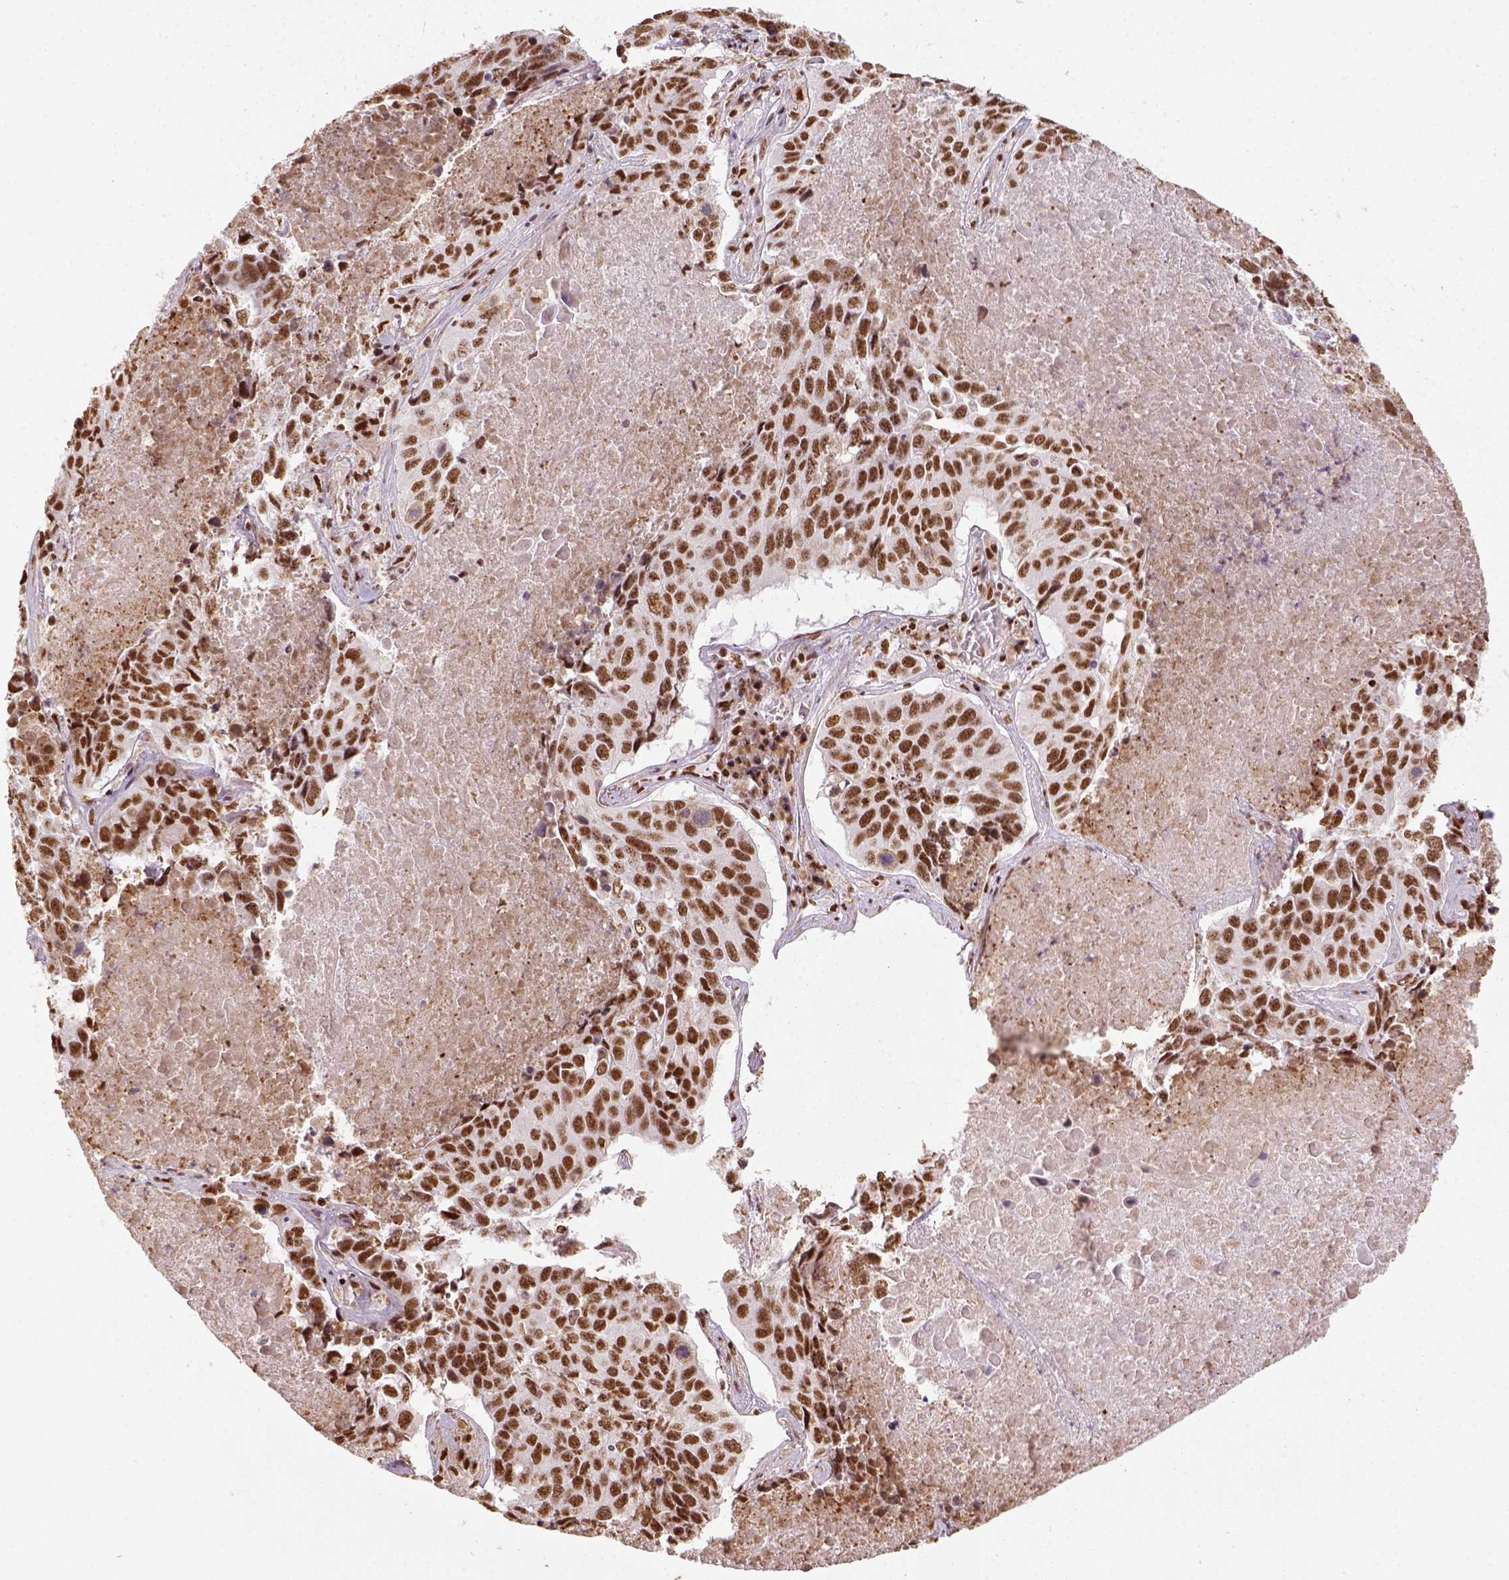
{"staining": {"intensity": "strong", "quantity": ">75%", "location": "nuclear"}, "tissue": "lung cancer", "cell_type": "Tumor cells", "image_type": "cancer", "snomed": [{"axis": "morphology", "description": "Normal tissue, NOS"}, {"axis": "morphology", "description": "Squamous cell carcinoma, NOS"}, {"axis": "topography", "description": "Bronchus"}, {"axis": "topography", "description": "Lung"}], "caption": "Protein expression analysis of lung cancer (squamous cell carcinoma) exhibits strong nuclear staining in about >75% of tumor cells.", "gene": "CCAR1", "patient": {"sex": "male", "age": 64}}